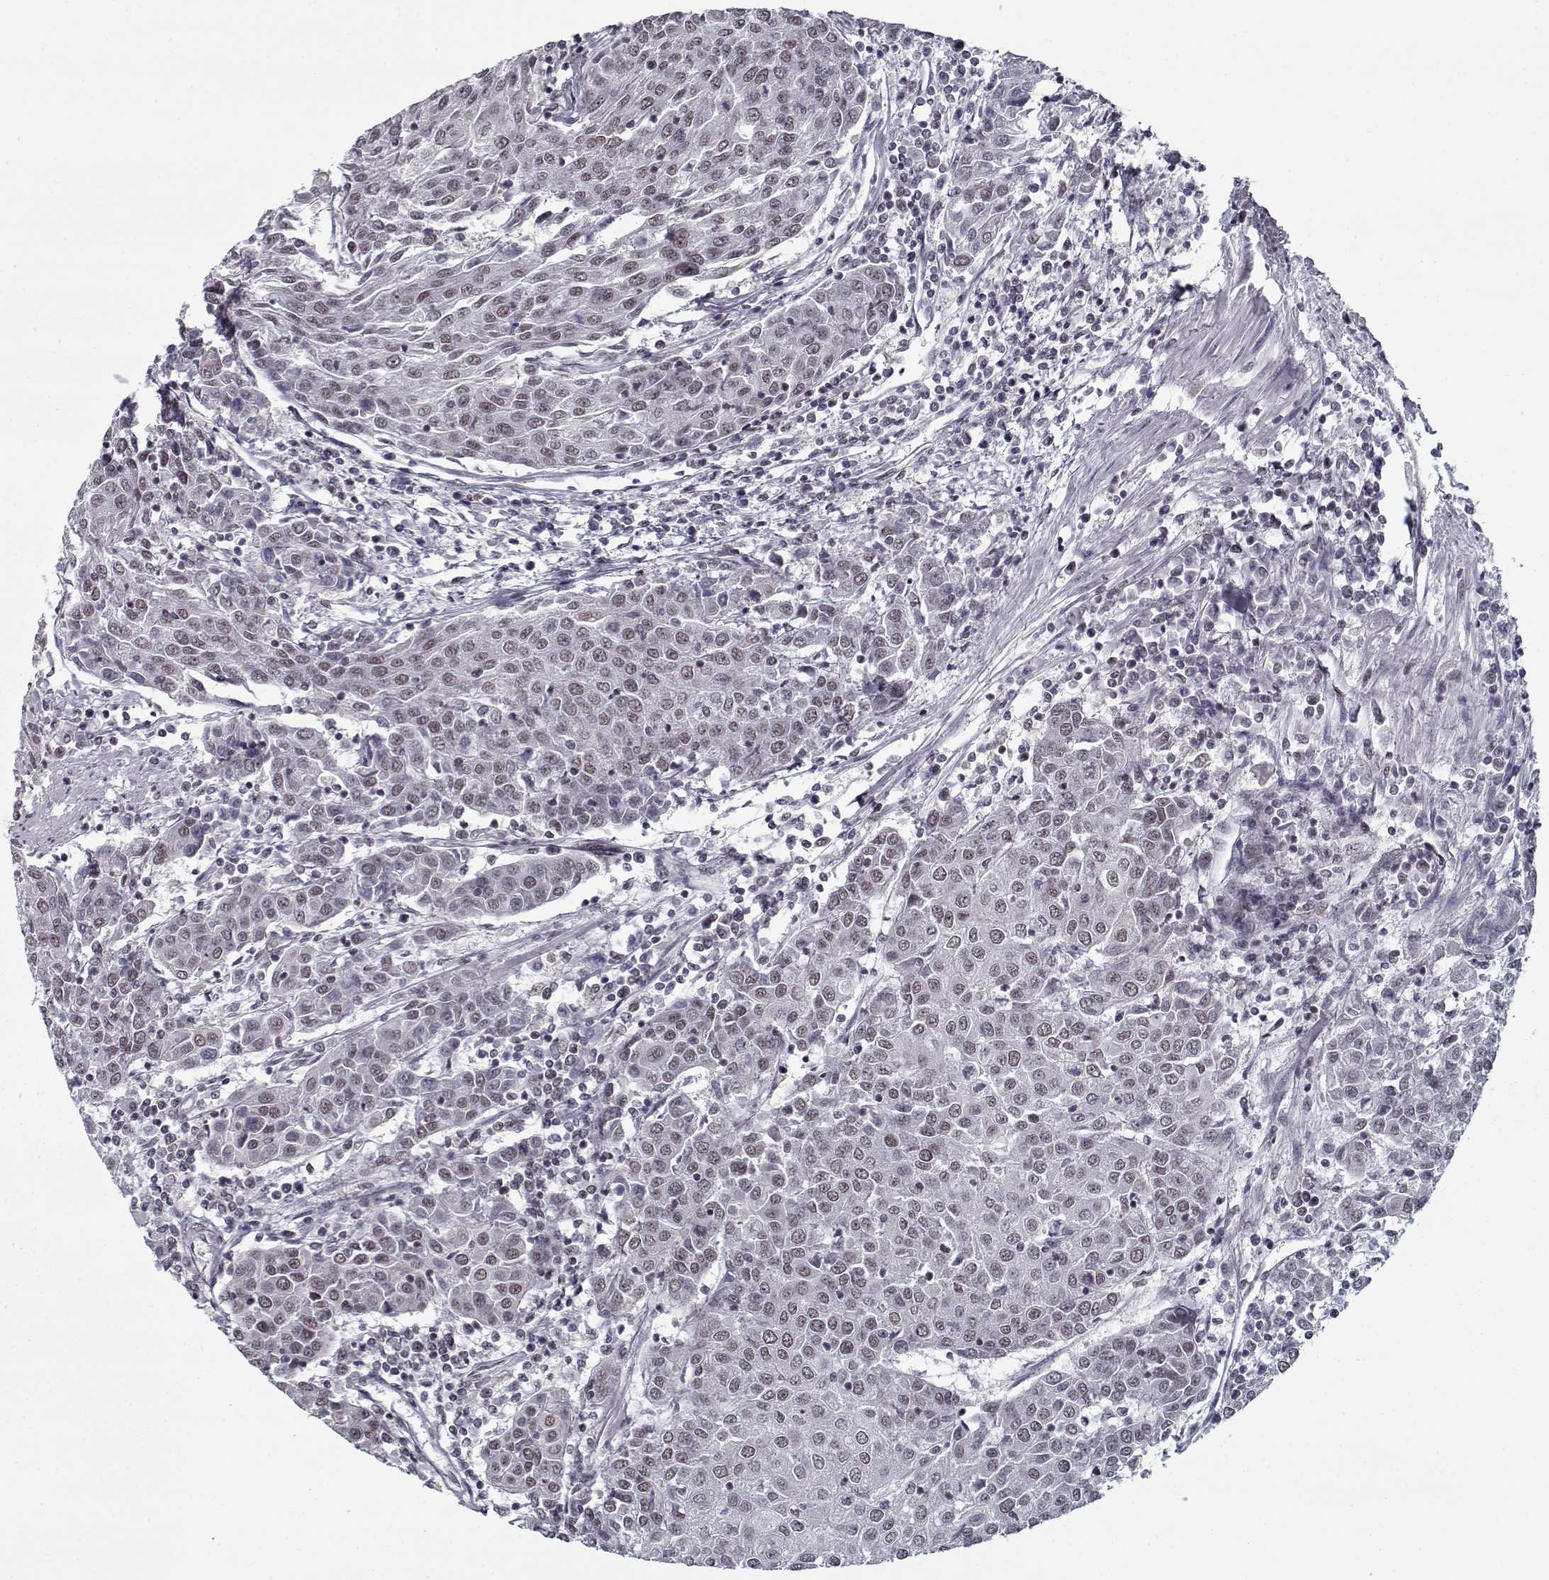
{"staining": {"intensity": "weak", "quantity": "<25%", "location": "nuclear"}, "tissue": "urothelial cancer", "cell_type": "Tumor cells", "image_type": "cancer", "snomed": [{"axis": "morphology", "description": "Urothelial carcinoma, High grade"}, {"axis": "topography", "description": "Urinary bladder"}], "caption": "Tumor cells show no significant protein staining in urothelial carcinoma (high-grade). (DAB immunohistochemistry (IHC), high magnification).", "gene": "TESPA1", "patient": {"sex": "female", "age": 85}}